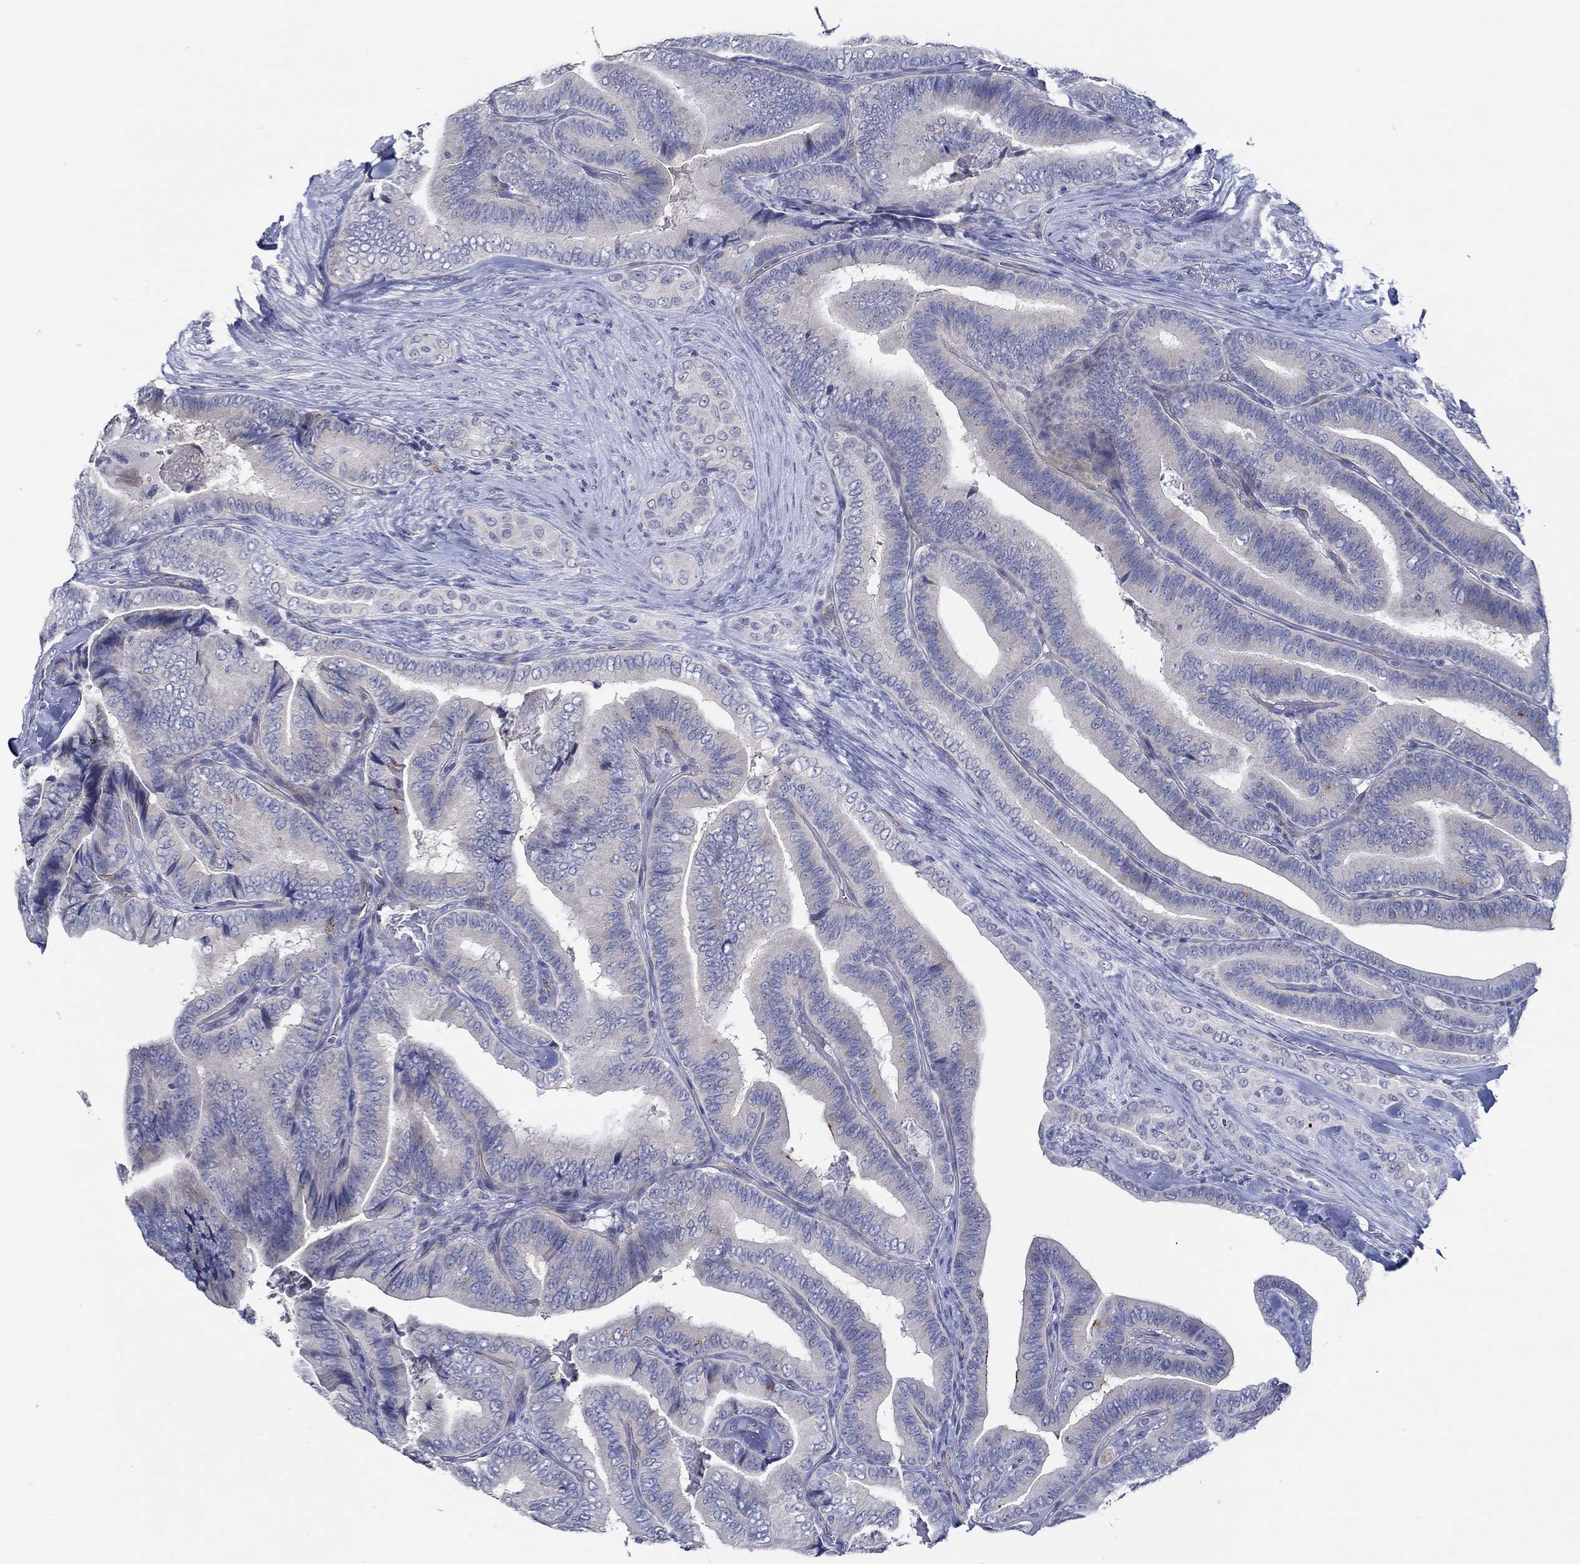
{"staining": {"intensity": "negative", "quantity": "none", "location": "none"}, "tissue": "thyroid cancer", "cell_type": "Tumor cells", "image_type": "cancer", "snomed": [{"axis": "morphology", "description": "Papillary adenocarcinoma, NOS"}, {"axis": "topography", "description": "Thyroid gland"}], "caption": "Immunohistochemical staining of human thyroid papillary adenocarcinoma reveals no significant staining in tumor cells.", "gene": "GJA5", "patient": {"sex": "male", "age": 61}}